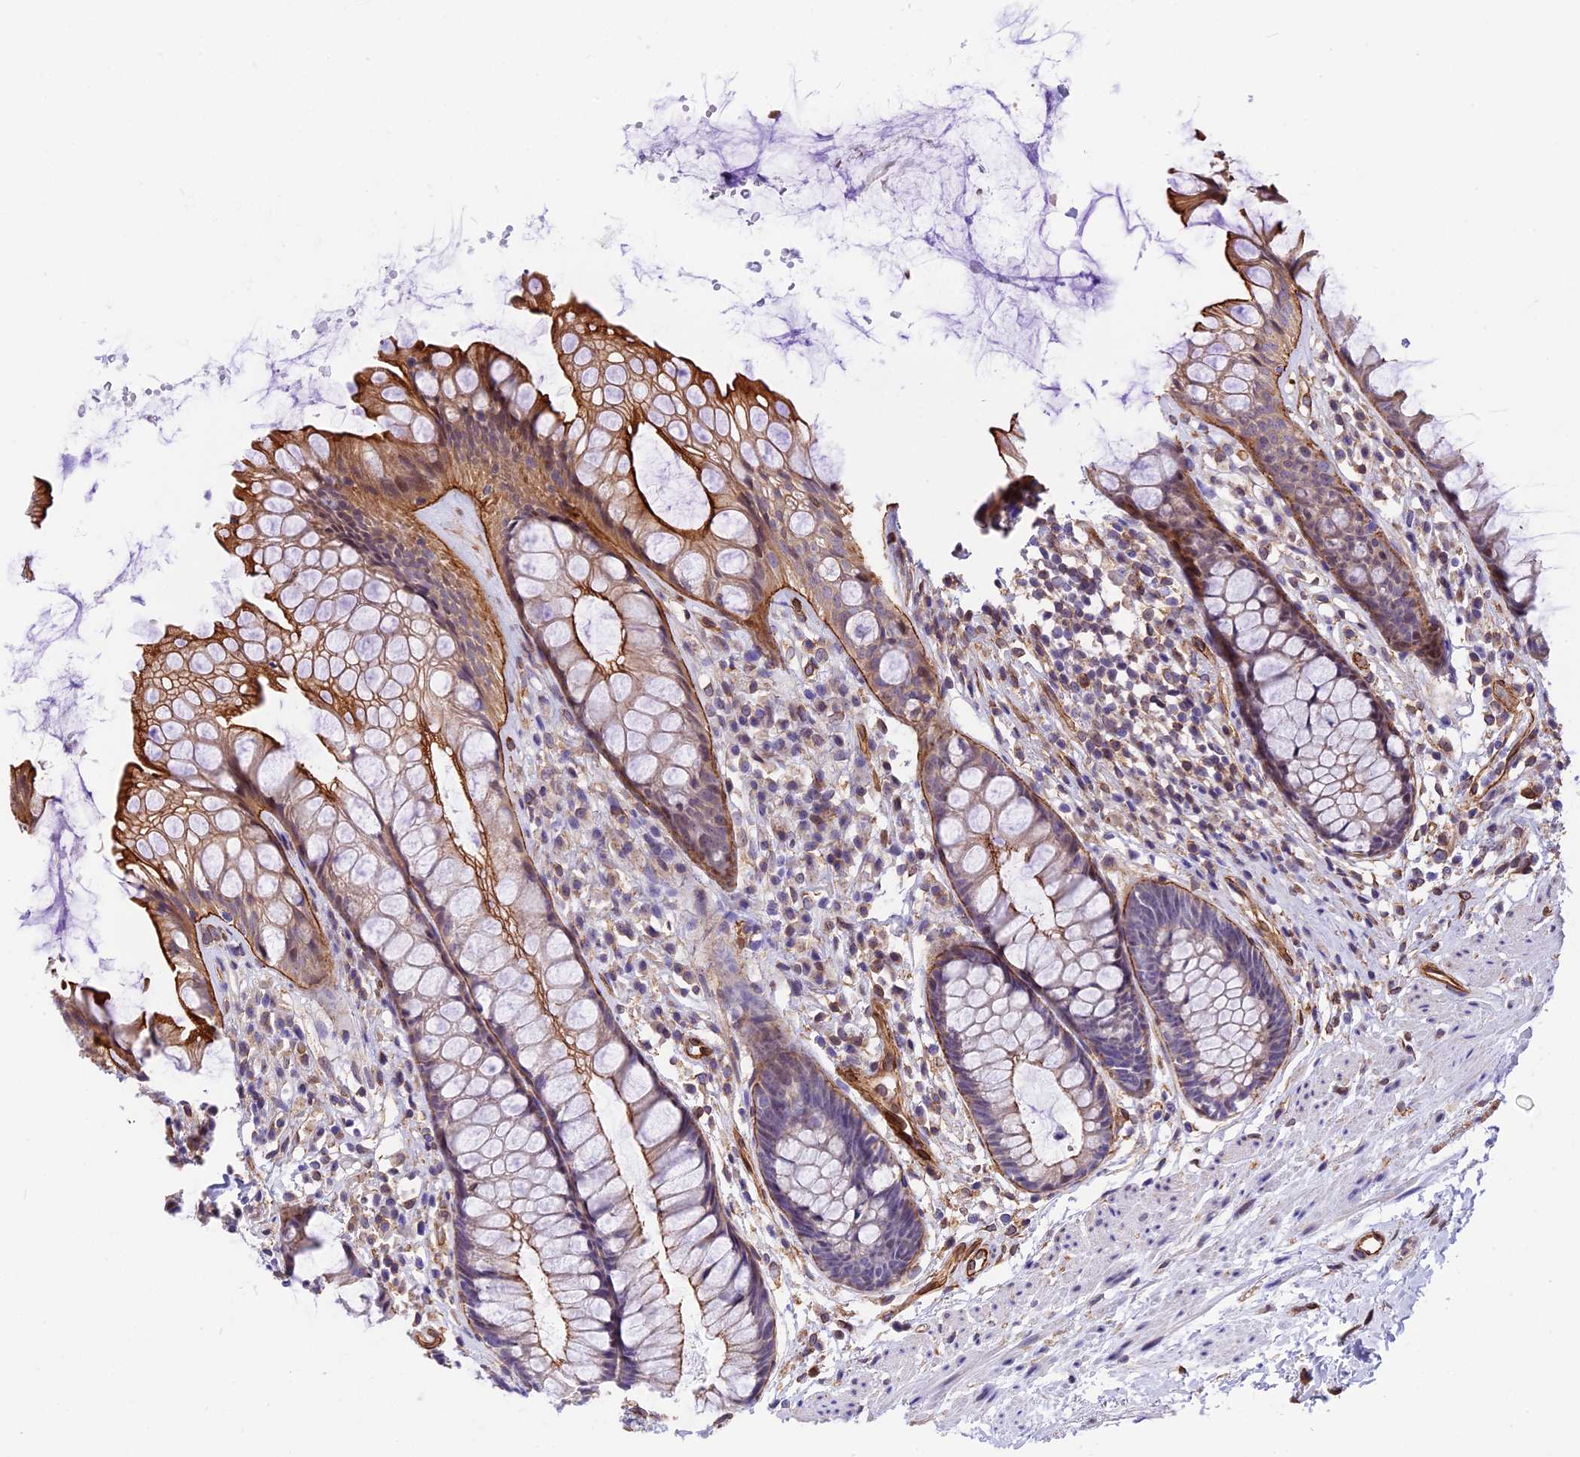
{"staining": {"intensity": "moderate", "quantity": ">75%", "location": "cytoplasmic/membranous"}, "tissue": "rectum", "cell_type": "Glandular cells", "image_type": "normal", "snomed": [{"axis": "morphology", "description": "Normal tissue, NOS"}, {"axis": "topography", "description": "Rectum"}], "caption": "IHC histopathology image of normal human rectum stained for a protein (brown), which demonstrates medium levels of moderate cytoplasmic/membranous staining in about >75% of glandular cells.", "gene": "R3HDM4", "patient": {"sex": "male", "age": 74}}